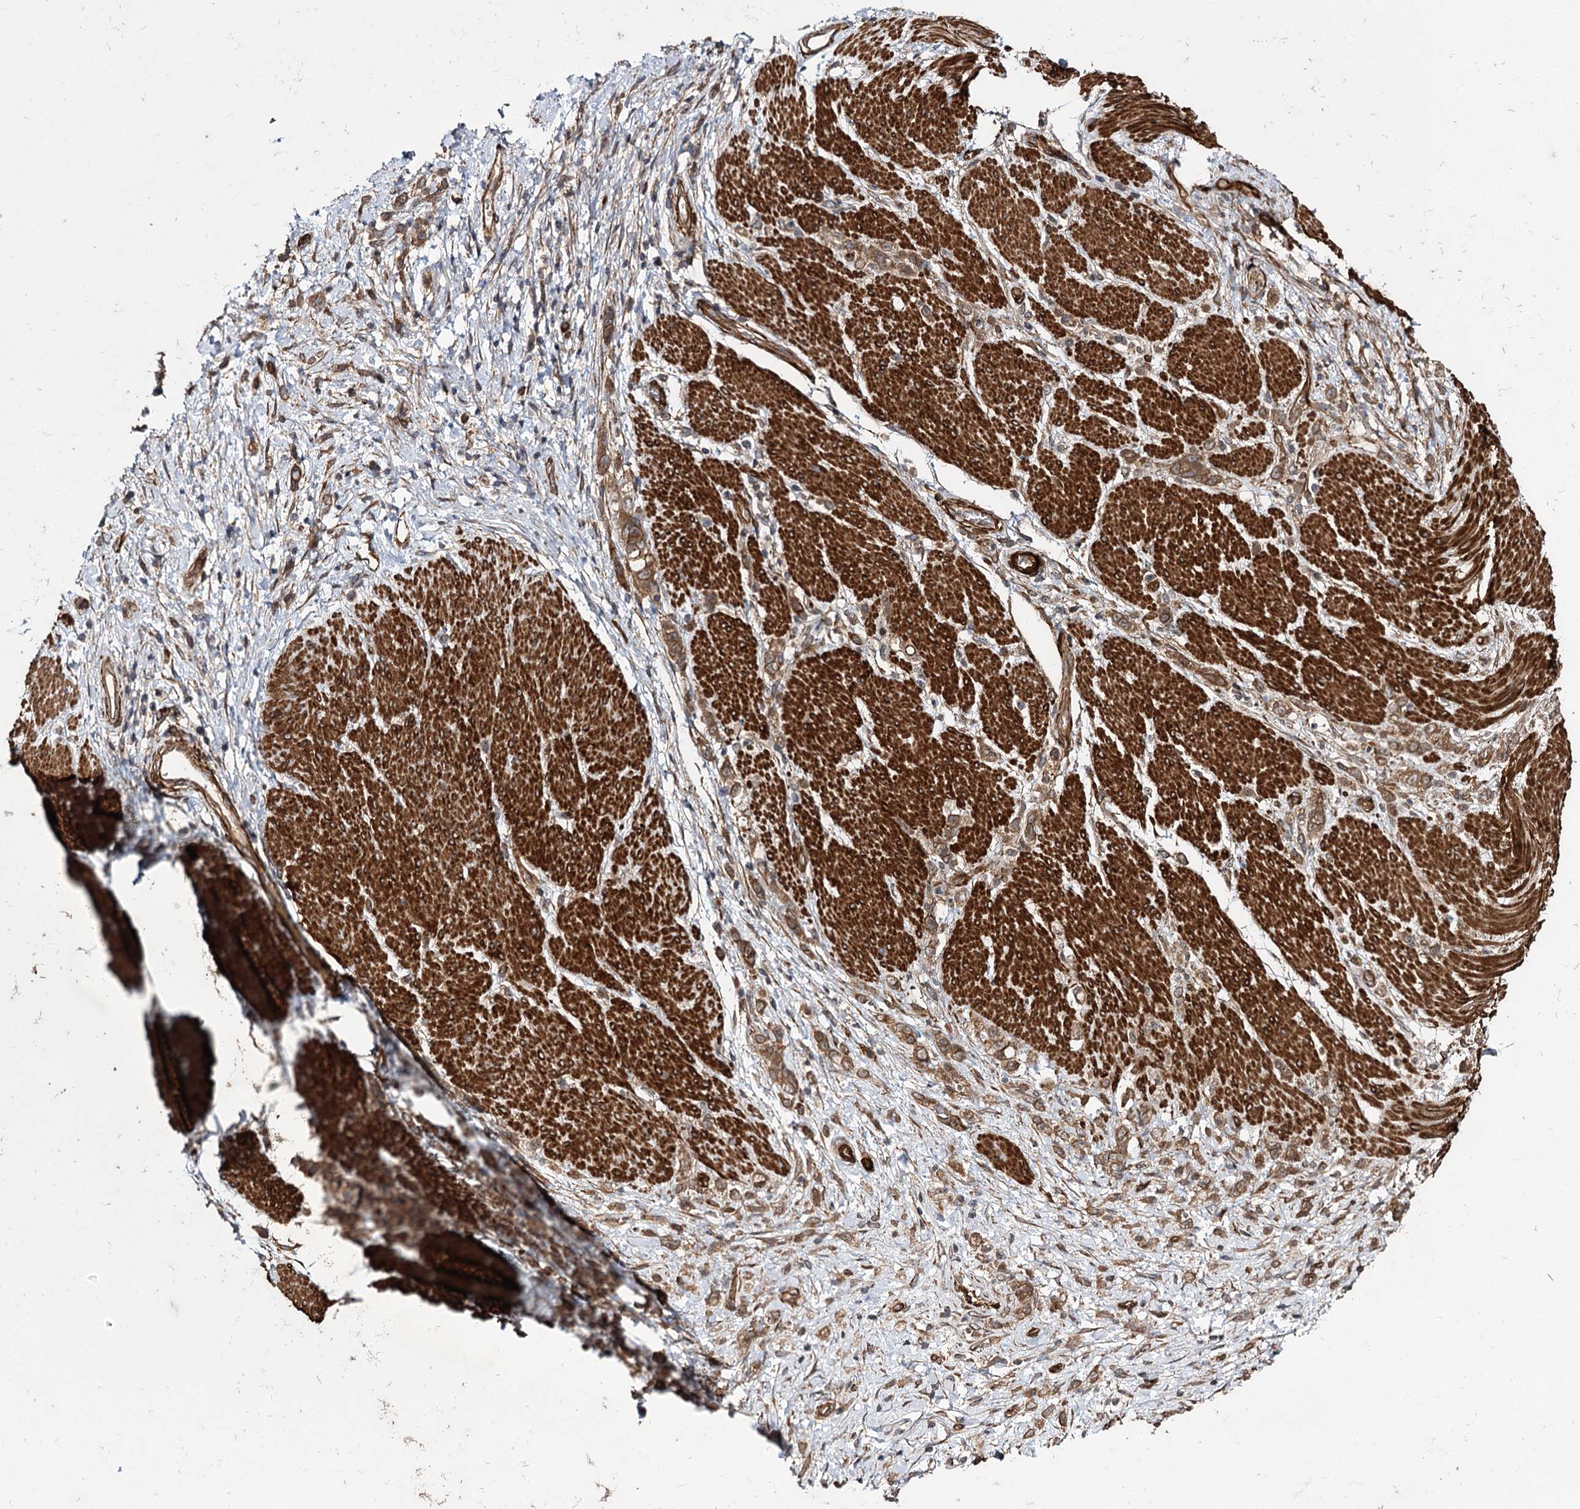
{"staining": {"intensity": "moderate", "quantity": ">75%", "location": "cytoplasmic/membranous"}, "tissue": "stomach cancer", "cell_type": "Tumor cells", "image_type": "cancer", "snomed": [{"axis": "morphology", "description": "Adenocarcinoma, NOS"}, {"axis": "topography", "description": "Stomach"}], "caption": "Stomach cancer (adenocarcinoma) stained for a protein (brown) reveals moderate cytoplasmic/membranous positive staining in approximately >75% of tumor cells.", "gene": "MYO1C", "patient": {"sex": "female", "age": 60}}